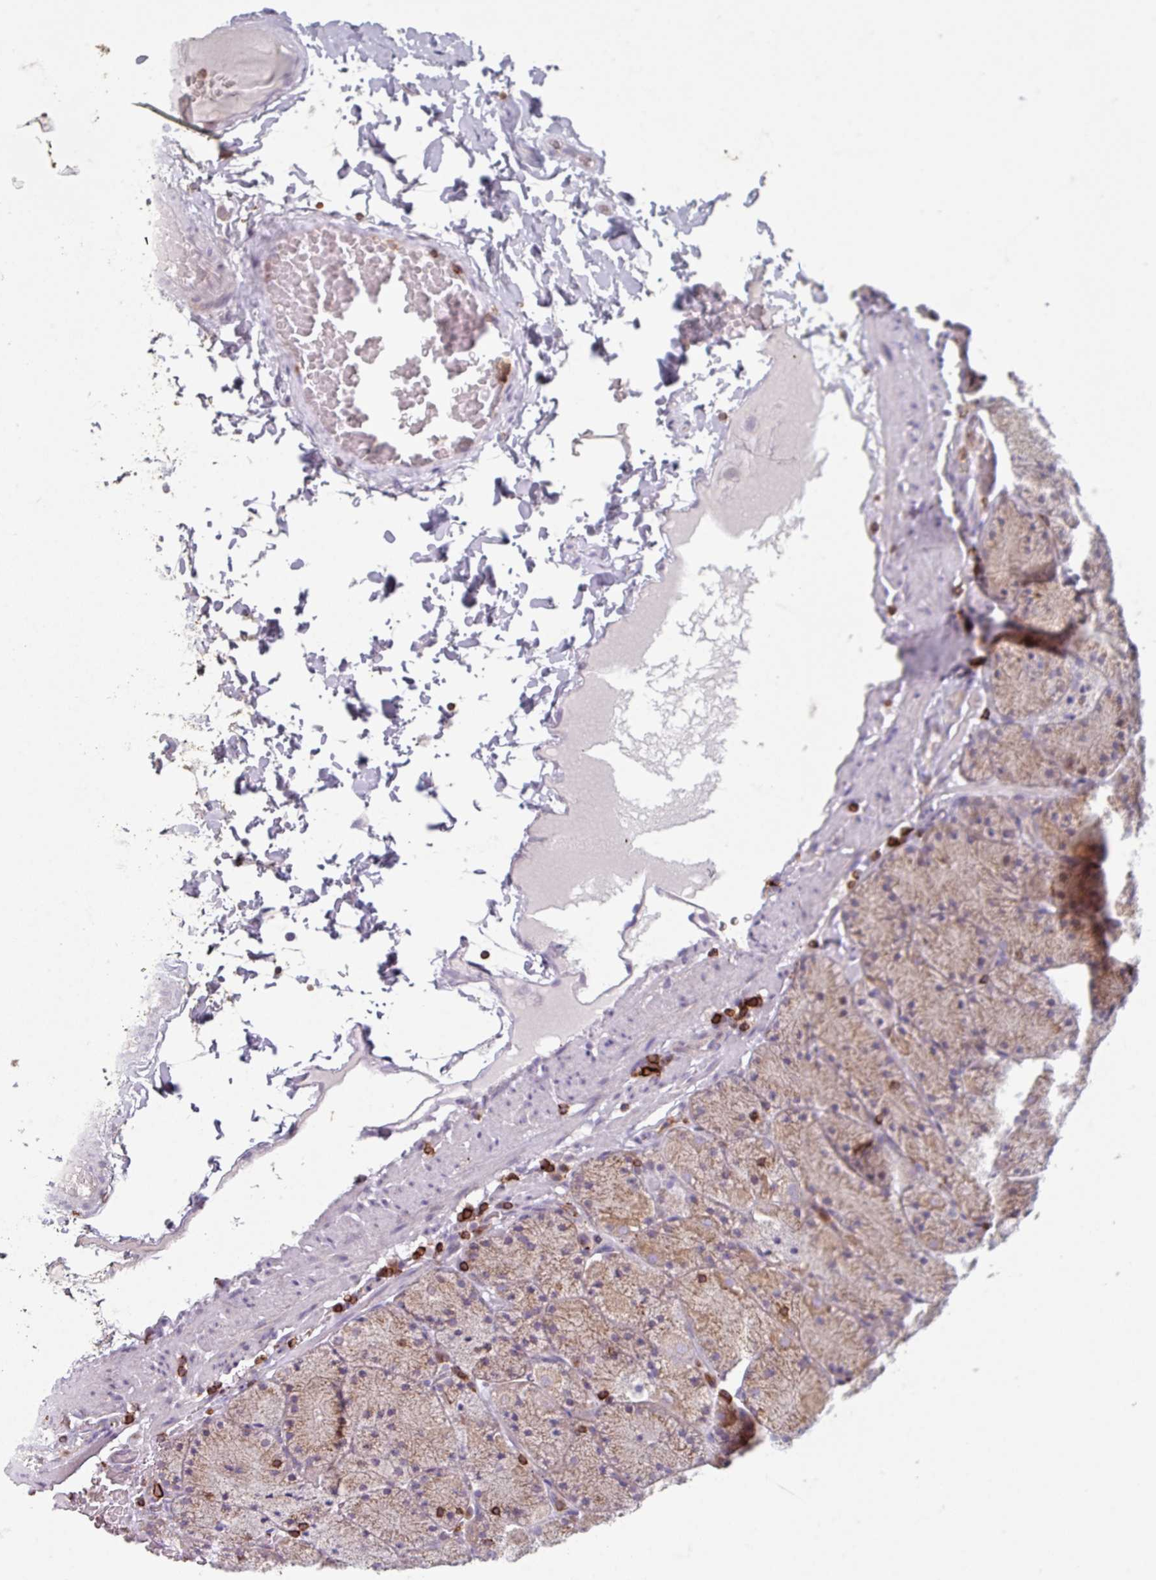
{"staining": {"intensity": "moderate", "quantity": "25%-75%", "location": "cytoplasmic/membranous"}, "tissue": "stomach", "cell_type": "Glandular cells", "image_type": "normal", "snomed": [{"axis": "morphology", "description": "Normal tissue, NOS"}, {"axis": "topography", "description": "Stomach, upper"}, {"axis": "topography", "description": "Stomach, lower"}], "caption": "About 25%-75% of glandular cells in unremarkable human stomach exhibit moderate cytoplasmic/membranous protein positivity as visualized by brown immunohistochemical staining.", "gene": "NEDD9", "patient": {"sex": "male", "age": 67}}